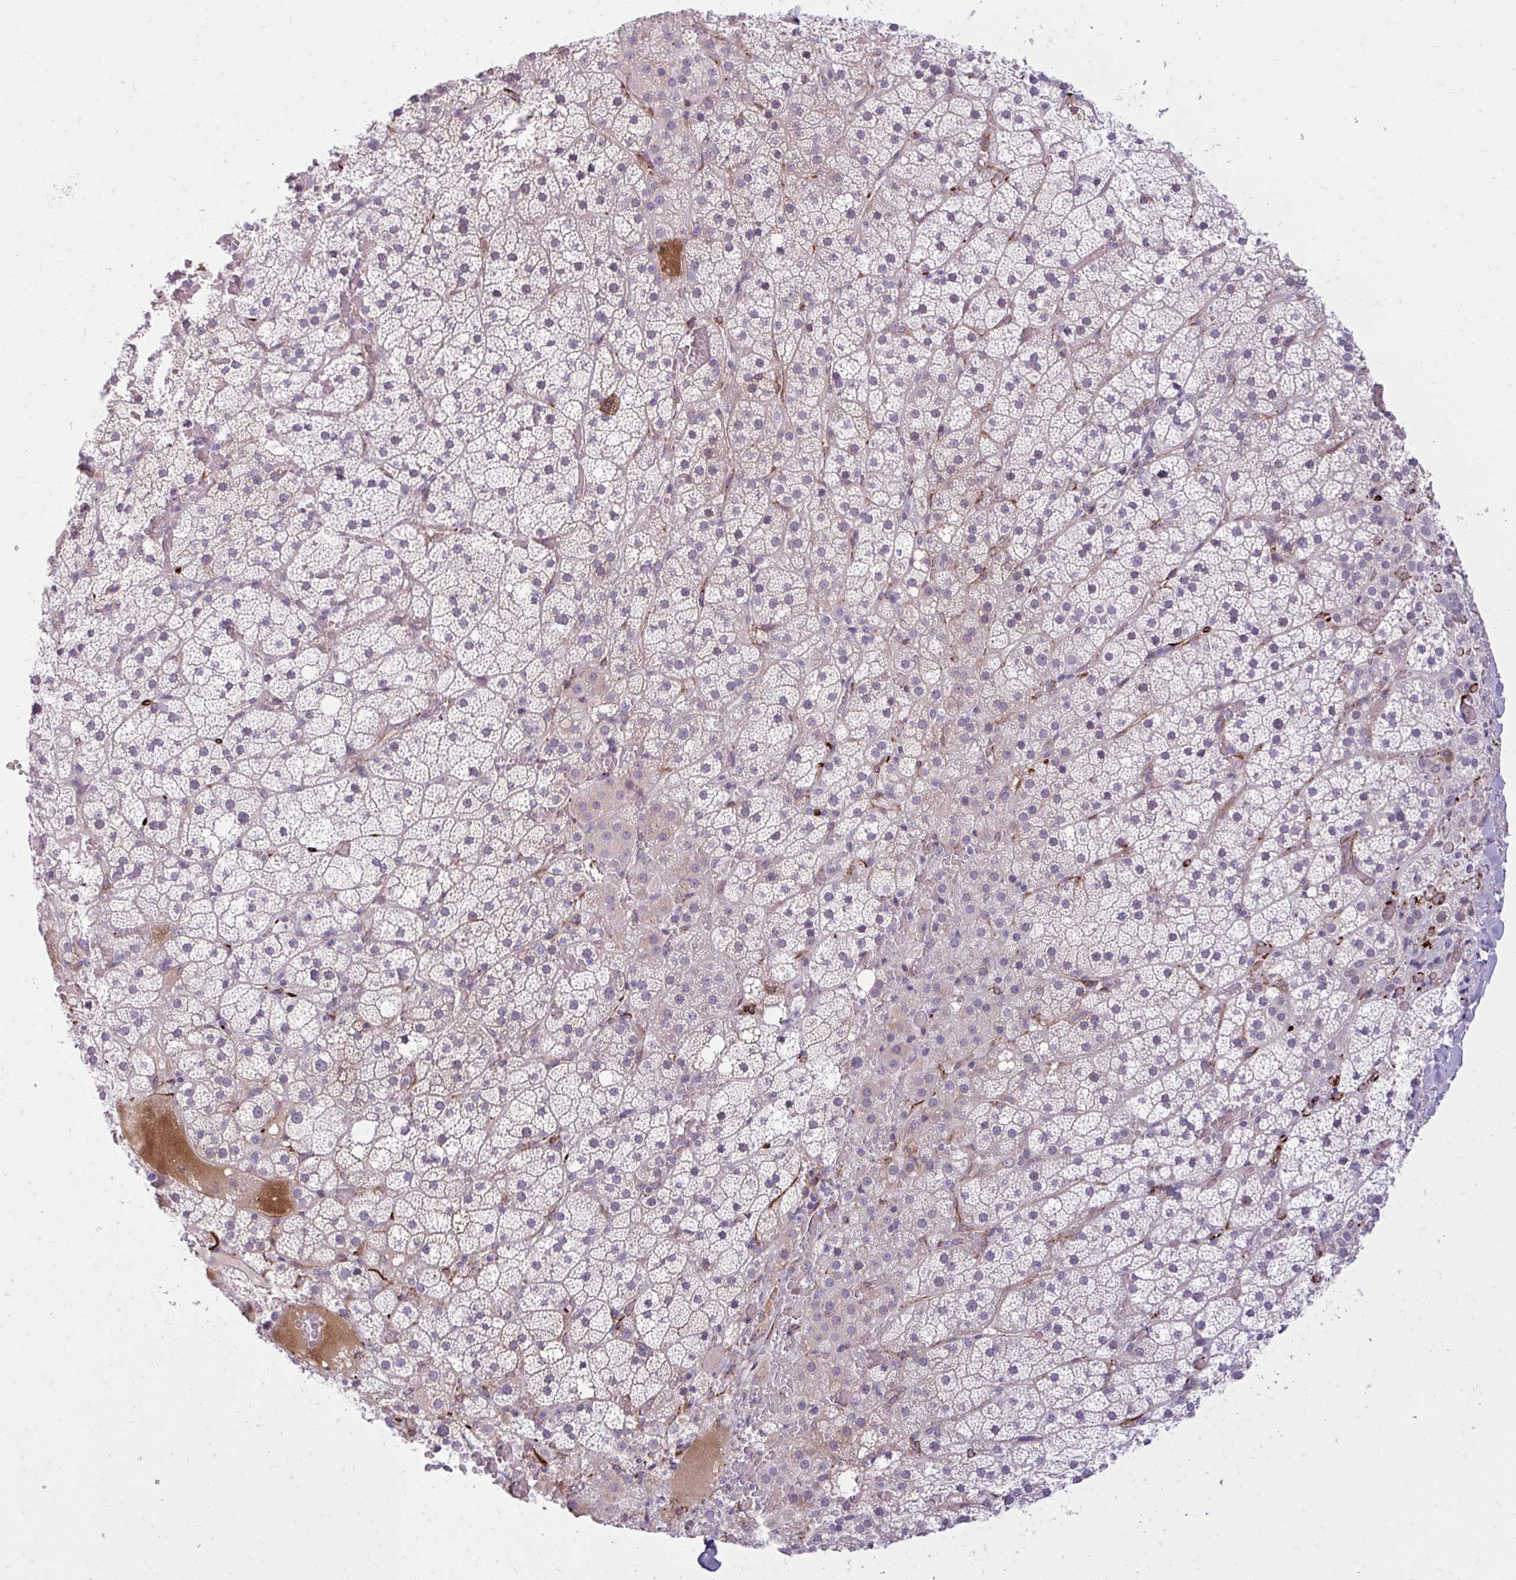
{"staining": {"intensity": "weak", "quantity": "<25%", "location": "cytoplasmic/membranous"}, "tissue": "adrenal gland", "cell_type": "Glandular cells", "image_type": "normal", "snomed": [{"axis": "morphology", "description": "Normal tissue, NOS"}, {"axis": "topography", "description": "Adrenal gland"}], "caption": "Glandular cells show no significant expression in unremarkable adrenal gland. (DAB immunohistochemistry (IHC), high magnification).", "gene": "BEND5", "patient": {"sex": "male", "age": 53}}